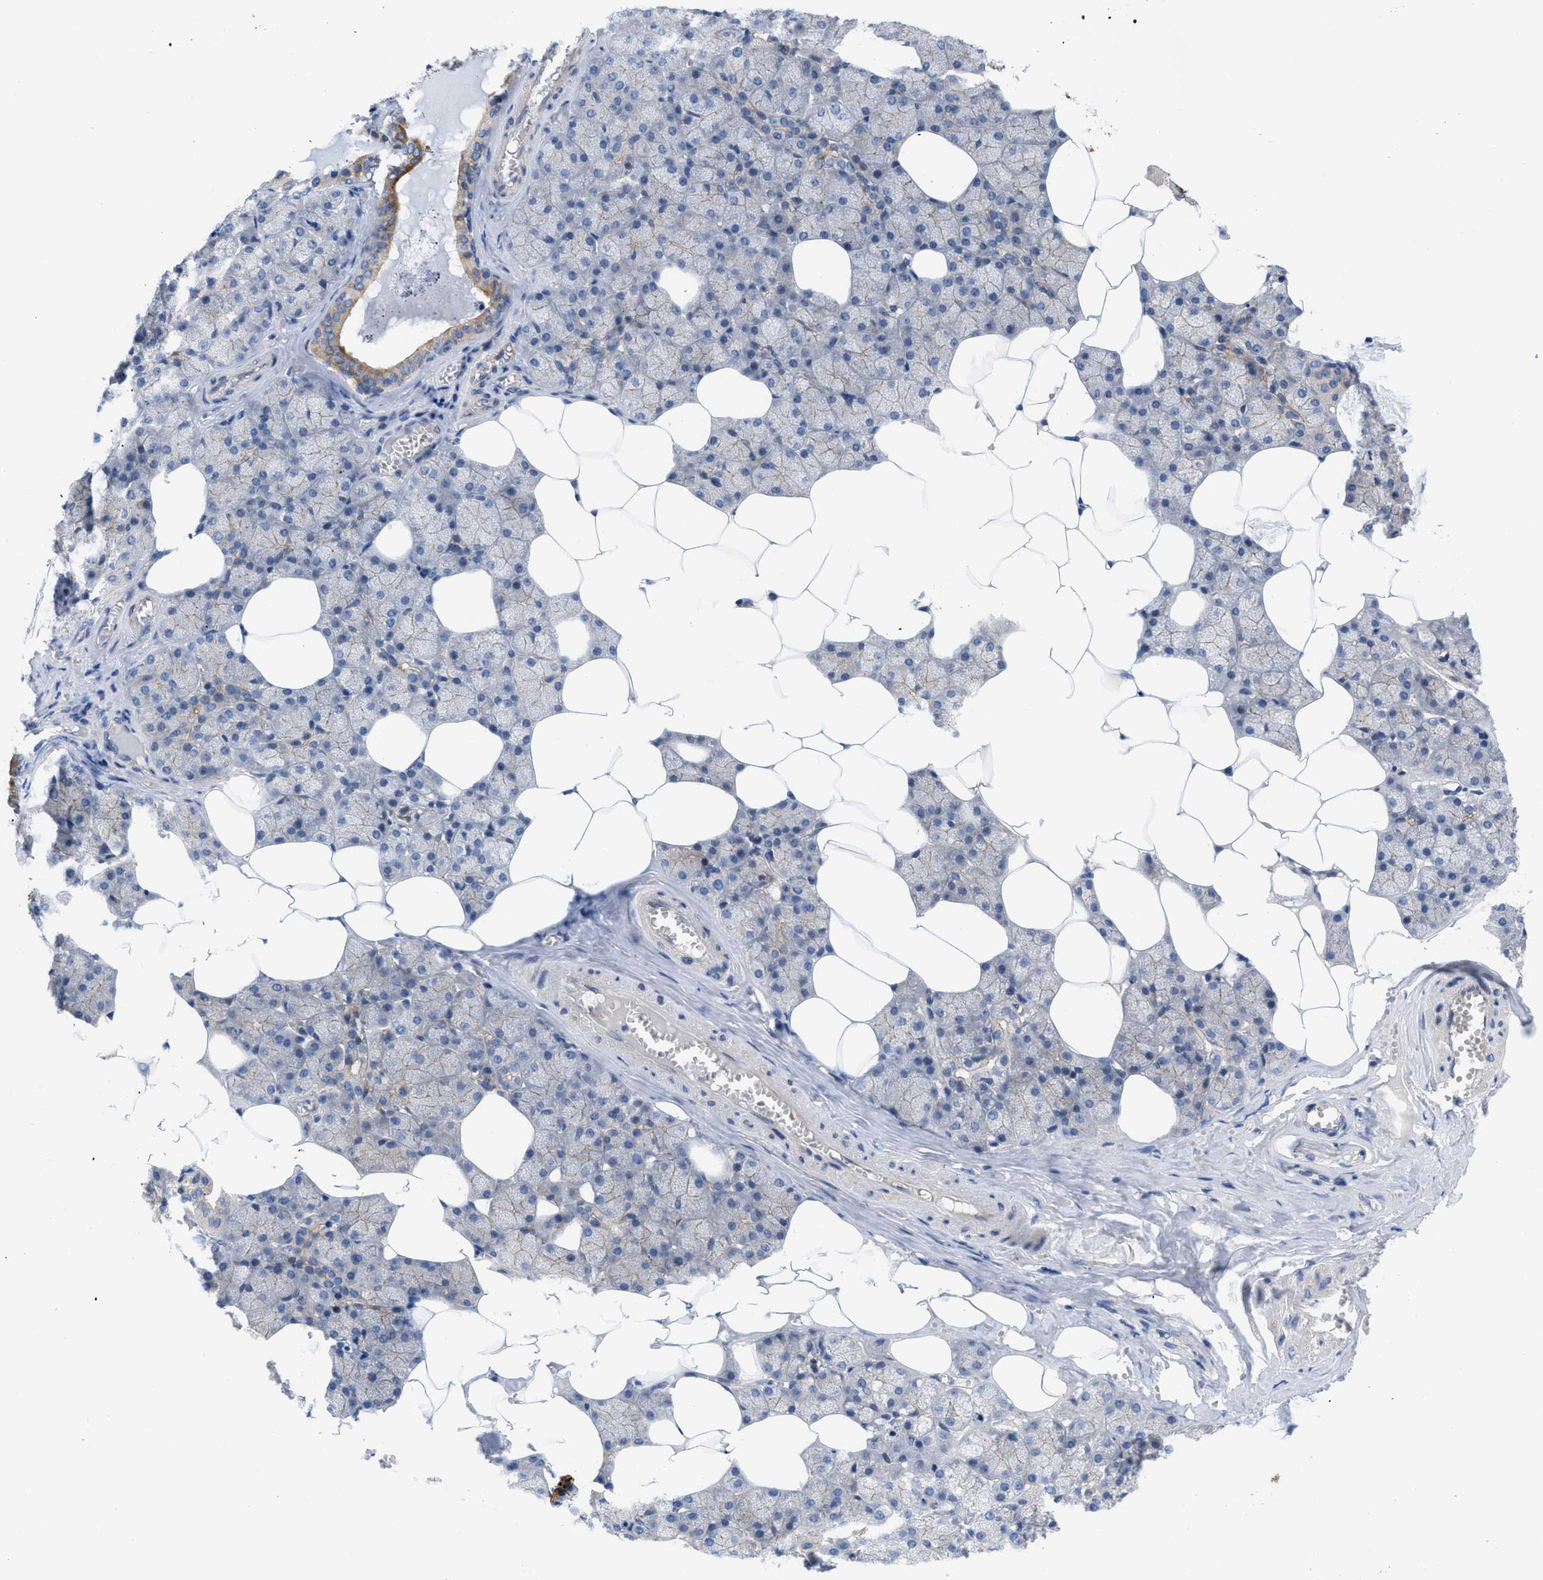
{"staining": {"intensity": "moderate", "quantity": "<25%", "location": "cytoplasmic/membranous"}, "tissue": "salivary gland", "cell_type": "Glandular cells", "image_type": "normal", "snomed": [{"axis": "morphology", "description": "Normal tissue, NOS"}, {"axis": "topography", "description": "Salivary gland"}], "caption": "Brown immunohistochemical staining in normal salivary gland demonstrates moderate cytoplasmic/membranous staining in about <25% of glandular cells. (Stains: DAB in brown, nuclei in blue, Microscopy: brightfield microscopy at high magnification).", "gene": "NDEL1", "patient": {"sex": "male", "age": 62}}